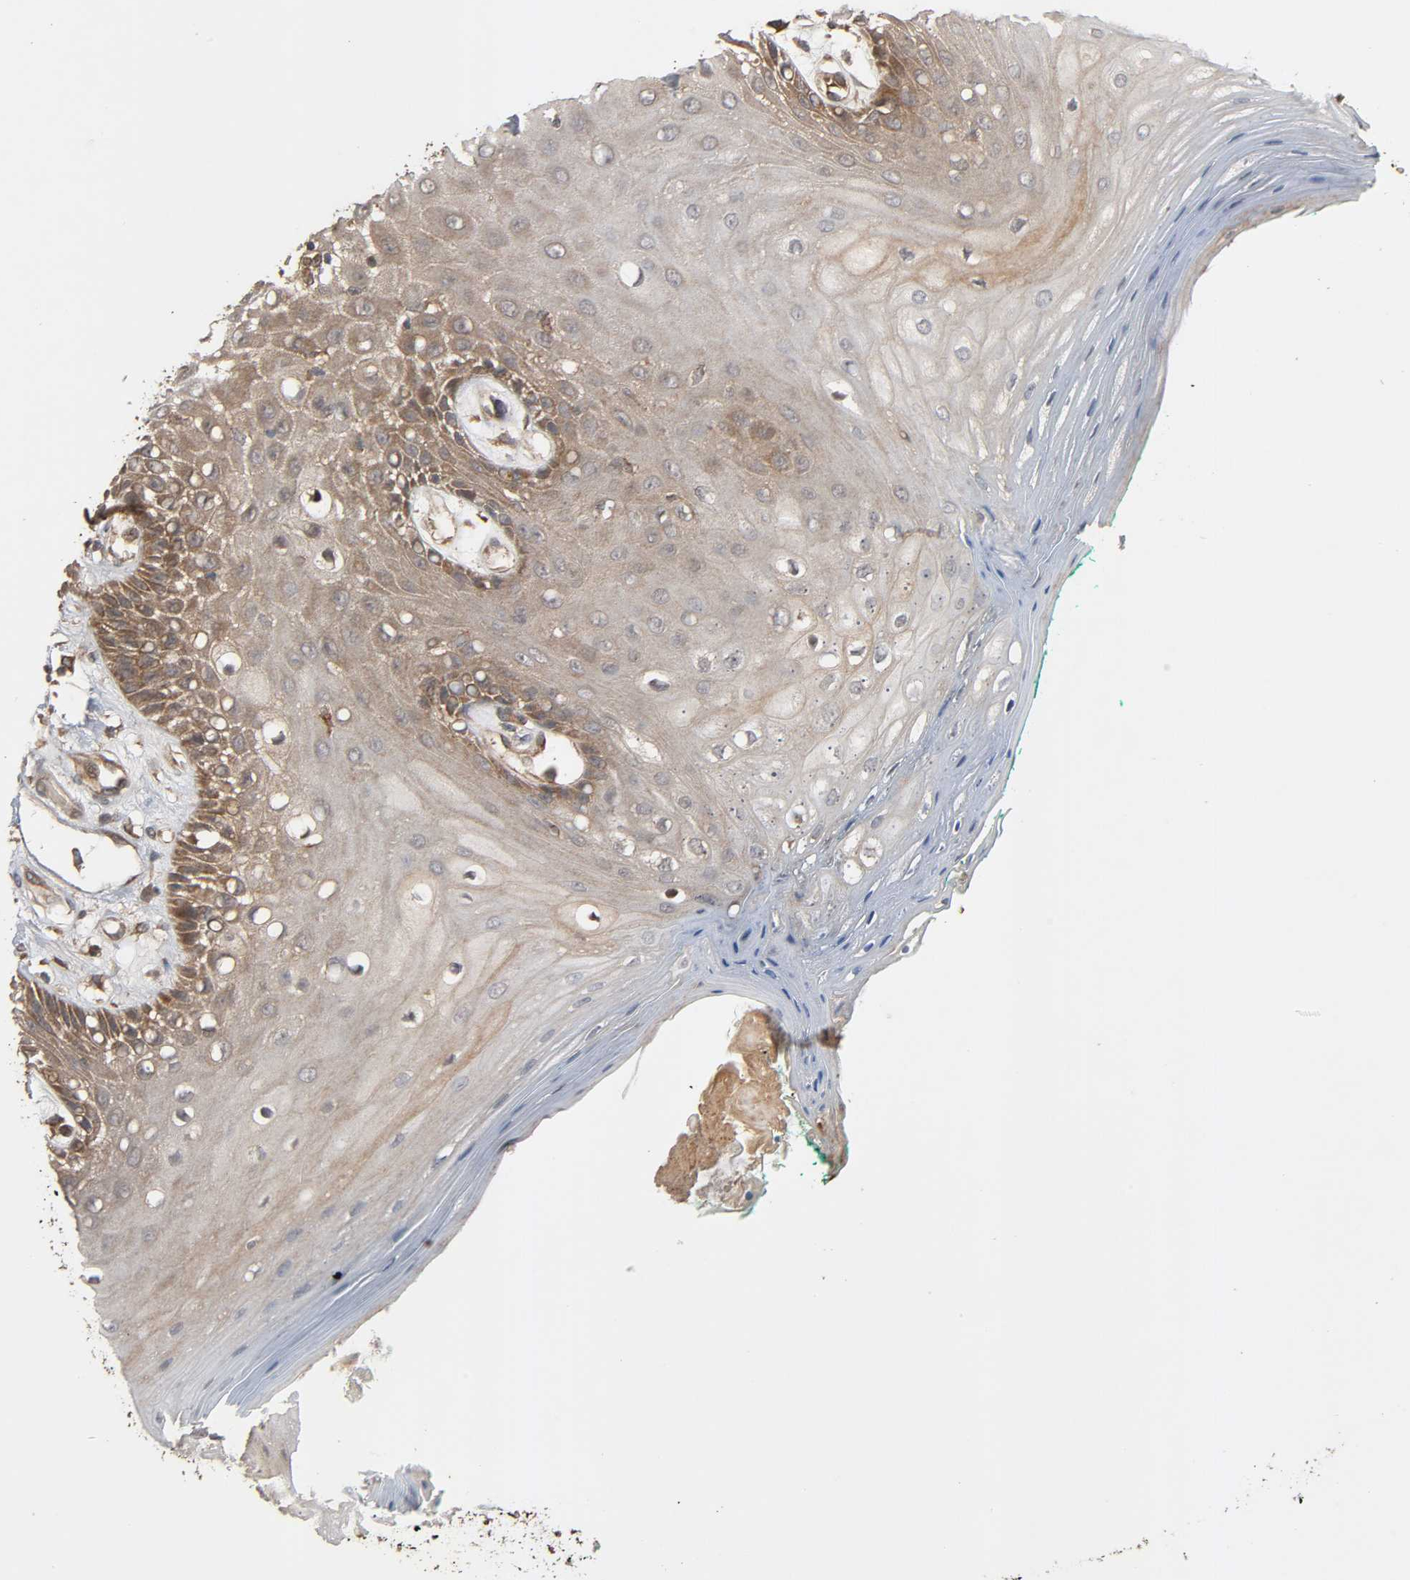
{"staining": {"intensity": "moderate", "quantity": ">75%", "location": "cytoplasmic/membranous"}, "tissue": "oral mucosa", "cell_type": "Squamous epithelial cells", "image_type": "normal", "snomed": [{"axis": "morphology", "description": "Normal tissue, NOS"}, {"axis": "morphology", "description": "Squamous cell carcinoma, NOS"}, {"axis": "topography", "description": "Skeletal muscle"}, {"axis": "topography", "description": "Oral tissue"}, {"axis": "topography", "description": "Head-Neck"}], "caption": "Brown immunohistochemical staining in benign human oral mucosa shows moderate cytoplasmic/membranous expression in about >75% of squamous epithelial cells.", "gene": "MAP3K8", "patient": {"sex": "female", "age": 84}}